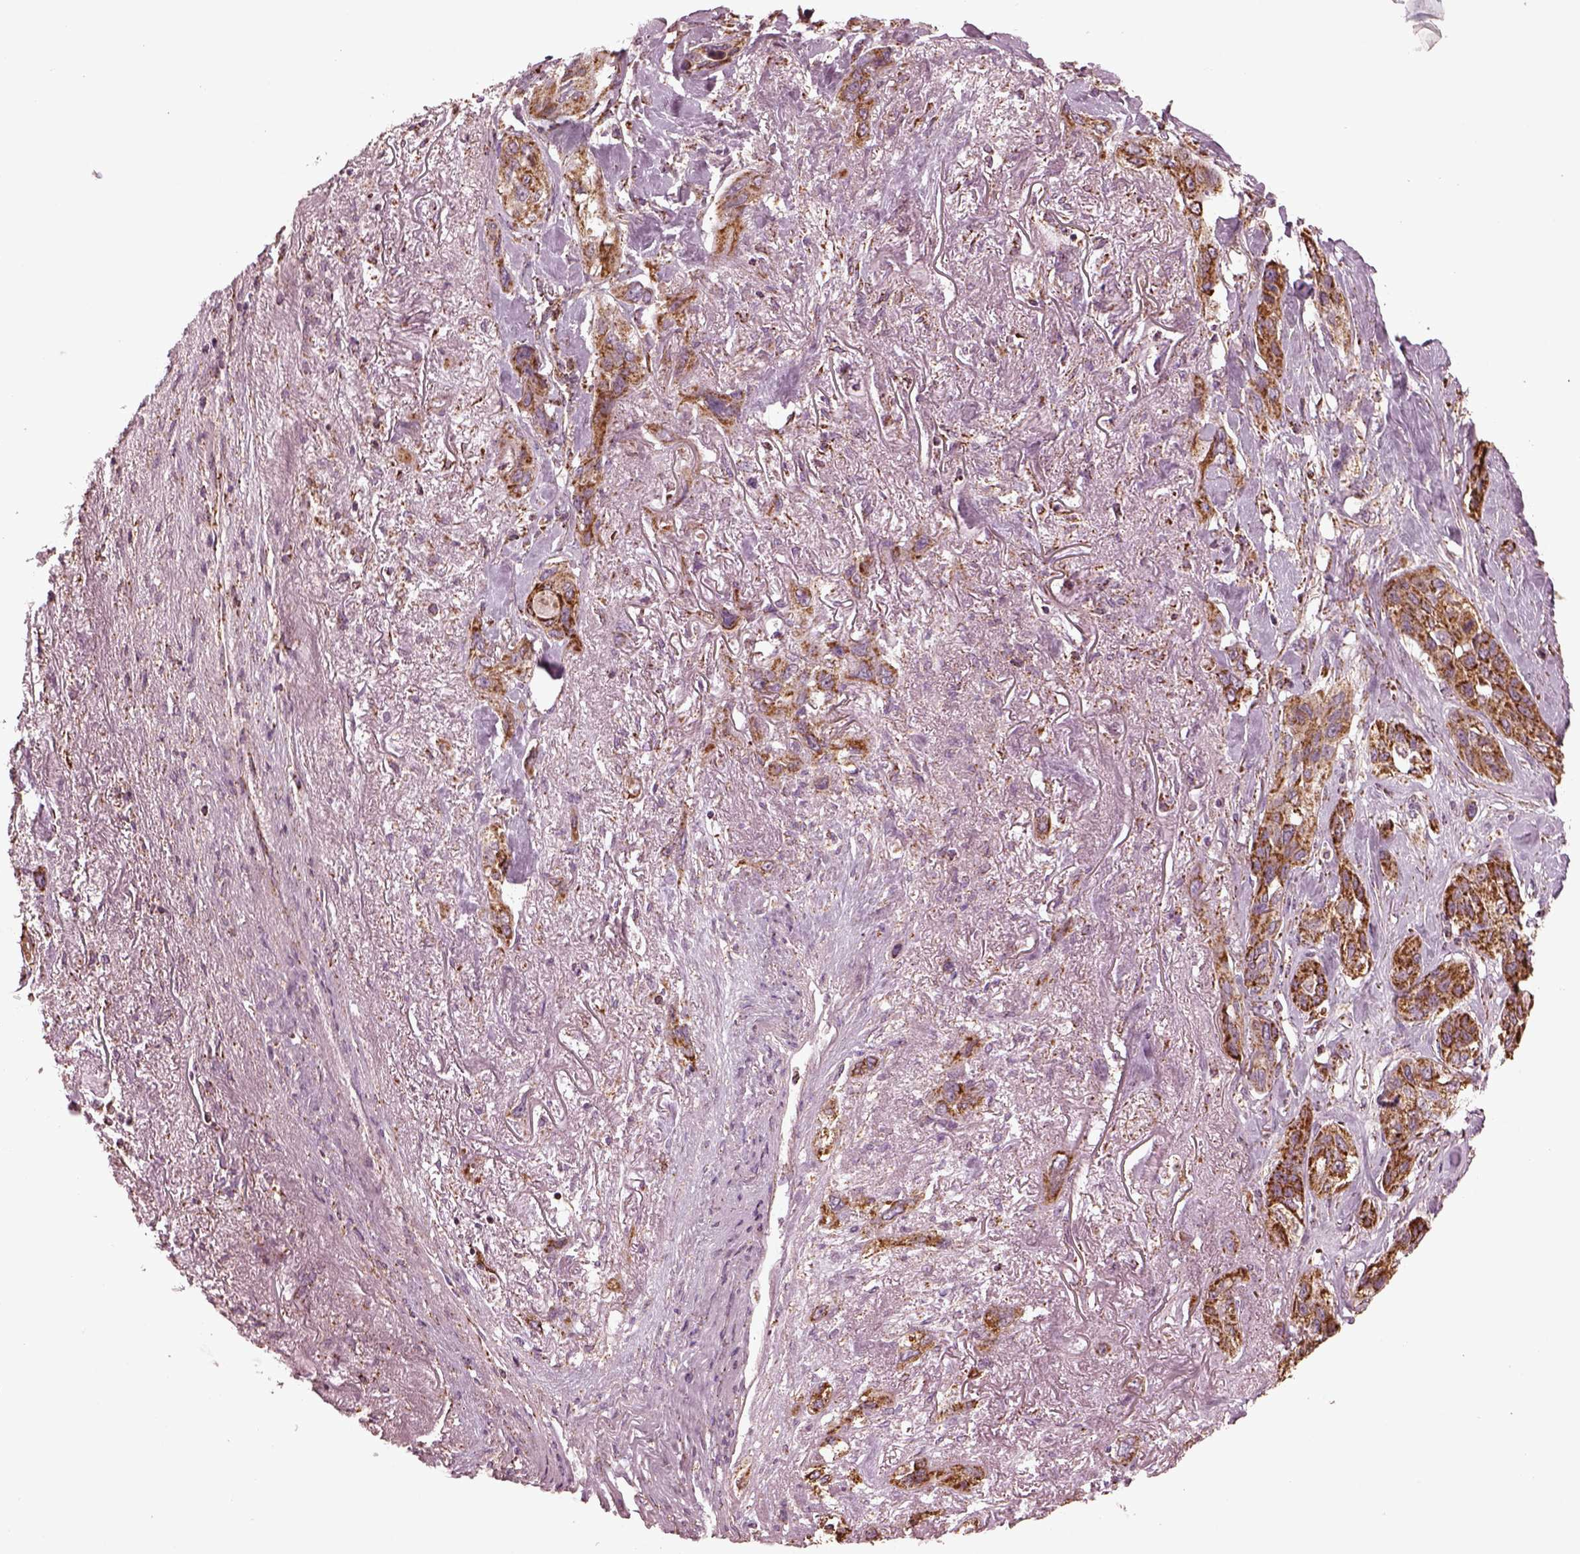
{"staining": {"intensity": "moderate", "quantity": "<25%", "location": "cytoplasmic/membranous"}, "tissue": "lung cancer", "cell_type": "Tumor cells", "image_type": "cancer", "snomed": [{"axis": "morphology", "description": "Squamous cell carcinoma, NOS"}, {"axis": "topography", "description": "Lung"}], "caption": "A photomicrograph of lung squamous cell carcinoma stained for a protein reveals moderate cytoplasmic/membranous brown staining in tumor cells.", "gene": "TMEM254", "patient": {"sex": "female", "age": 70}}